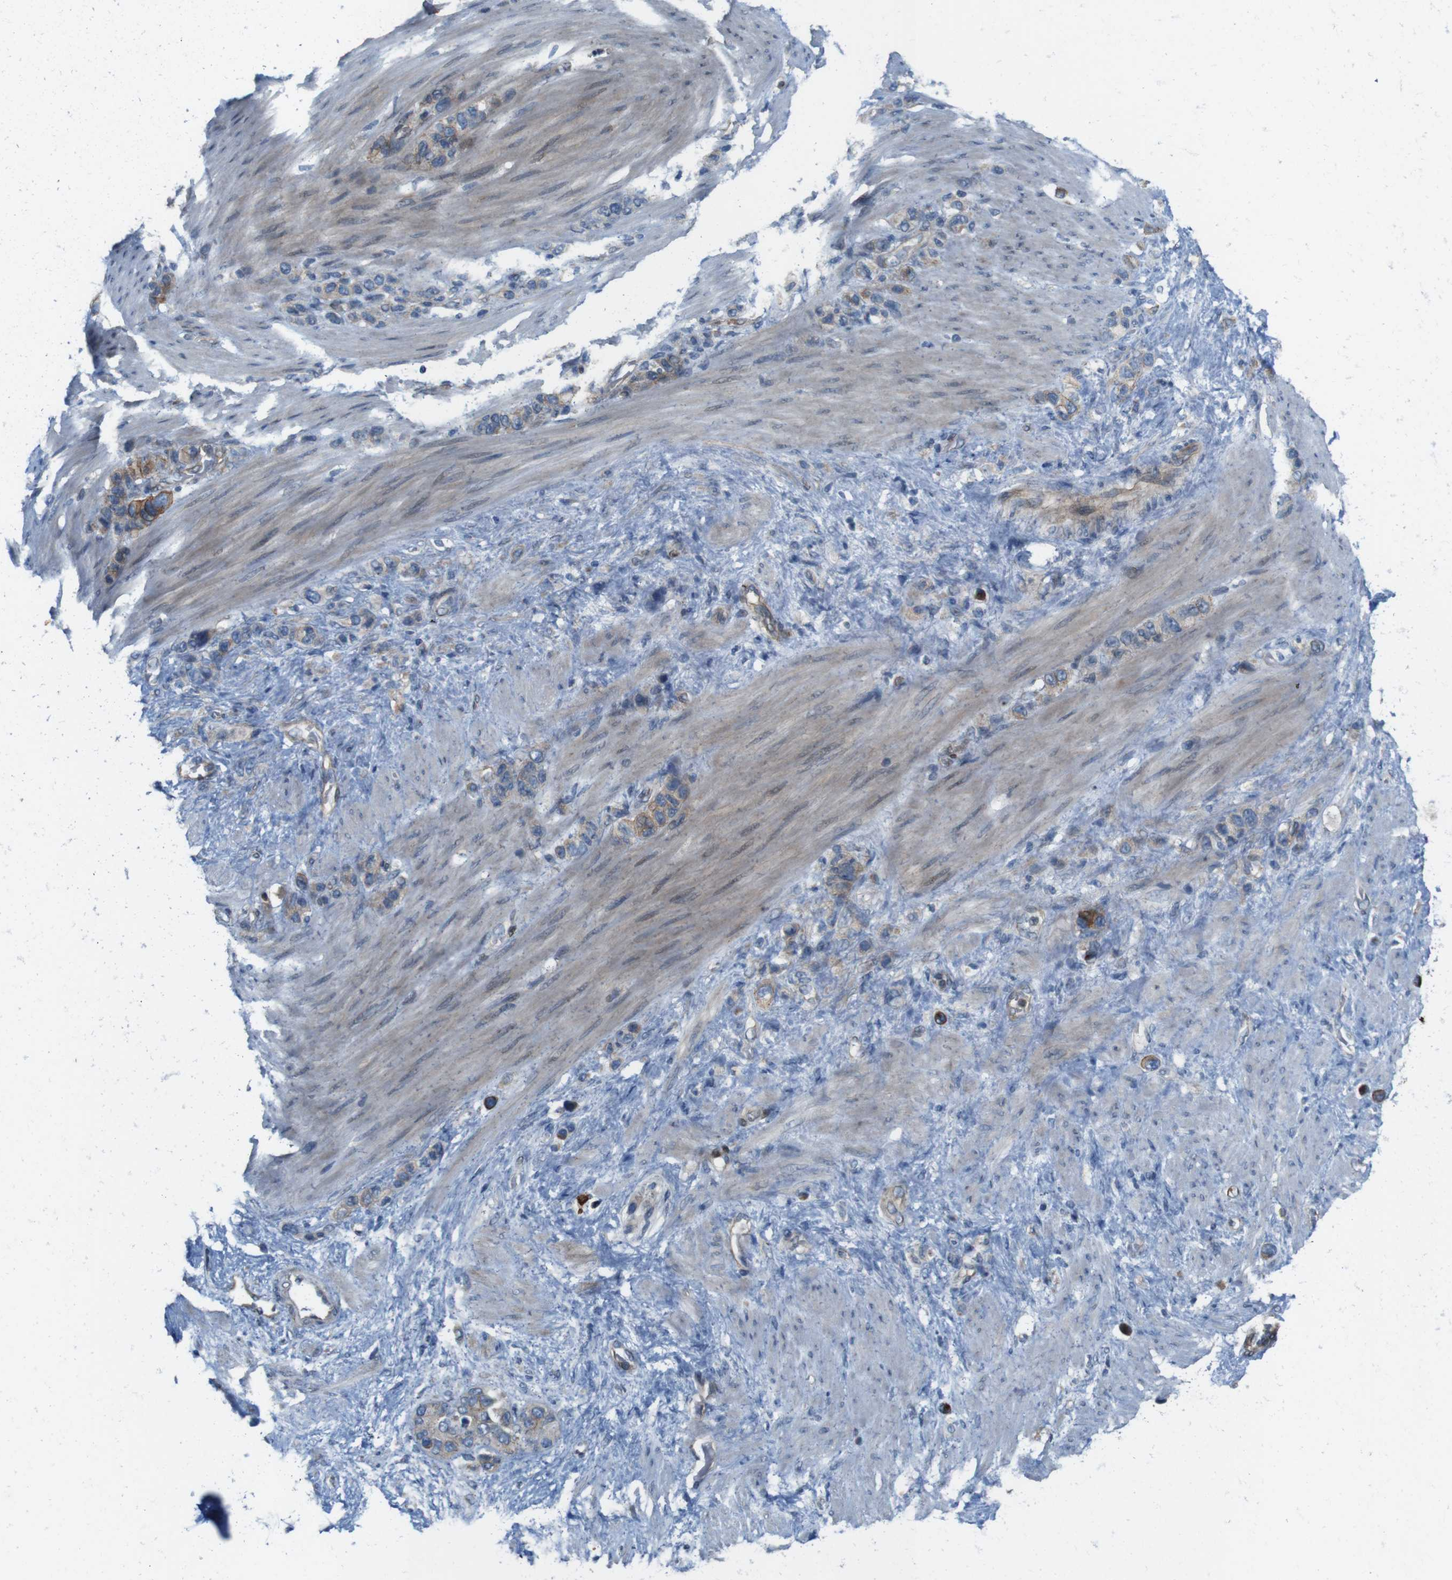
{"staining": {"intensity": "weak", "quantity": ">75%", "location": "cytoplasmic/membranous"}, "tissue": "stomach cancer", "cell_type": "Tumor cells", "image_type": "cancer", "snomed": [{"axis": "morphology", "description": "Adenocarcinoma, NOS"}, {"axis": "morphology", "description": "Adenocarcinoma, High grade"}, {"axis": "topography", "description": "Stomach, upper"}, {"axis": "topography", "description": "Stomach, lower"}], "caption": "Human stomach high-grade adenocarcinoma stained for a protein (brown) displays weak cytoplasmic/membranous positive positivity in approximately >75% of tumor cells.", "gene": "SKI", "patient": {"sex": "female", "age": 65}}